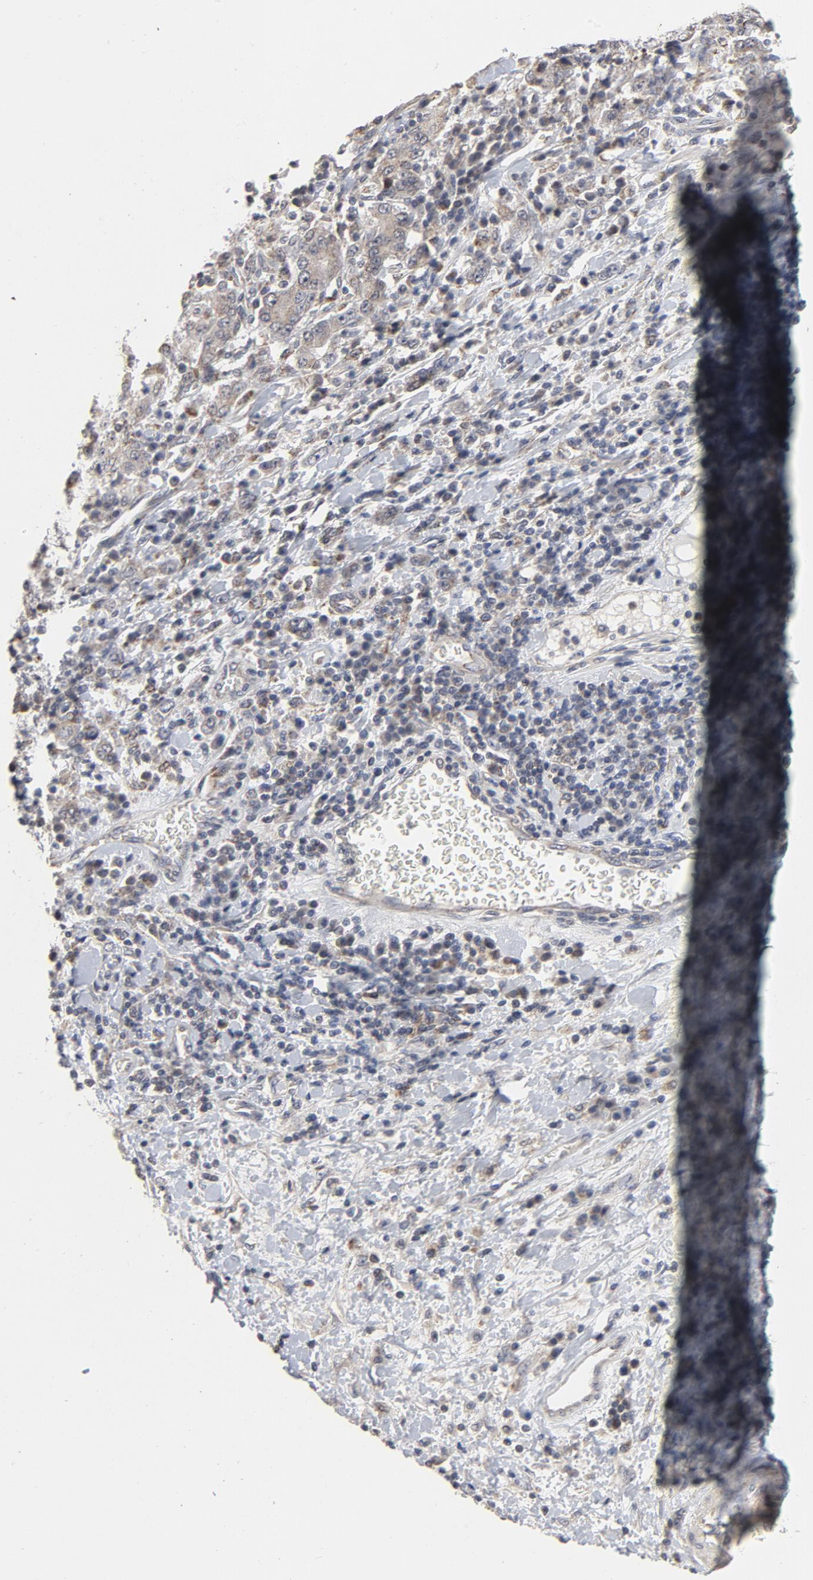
{"staining": {"intensity": "weak", "quantity": "25%-75%", "location": "cytoplasmic/membranous"}, "tissue": "stomach cancer", "cell_type": "Tumor cells", "image_type": "cancer", "snomed": [{"axis": "morphology", "description": "Normal tissue, NOS"}, {"axis": "morphology", "description": "Adenocarcinoma, NOS"}, {"axis": "topography", "description": "Stomach, upper"}, {"axis": "topography", "description": "Stomach"}], "caption": "This is an image of immunohistochemistry (IHC) staining of stomach adenocarcinoma, which shows weak staining in the cytoplasmic/membranous of tumor cells.", "gene": "PPP1R1B", "patient": {"sex": "male", "age": 59}}